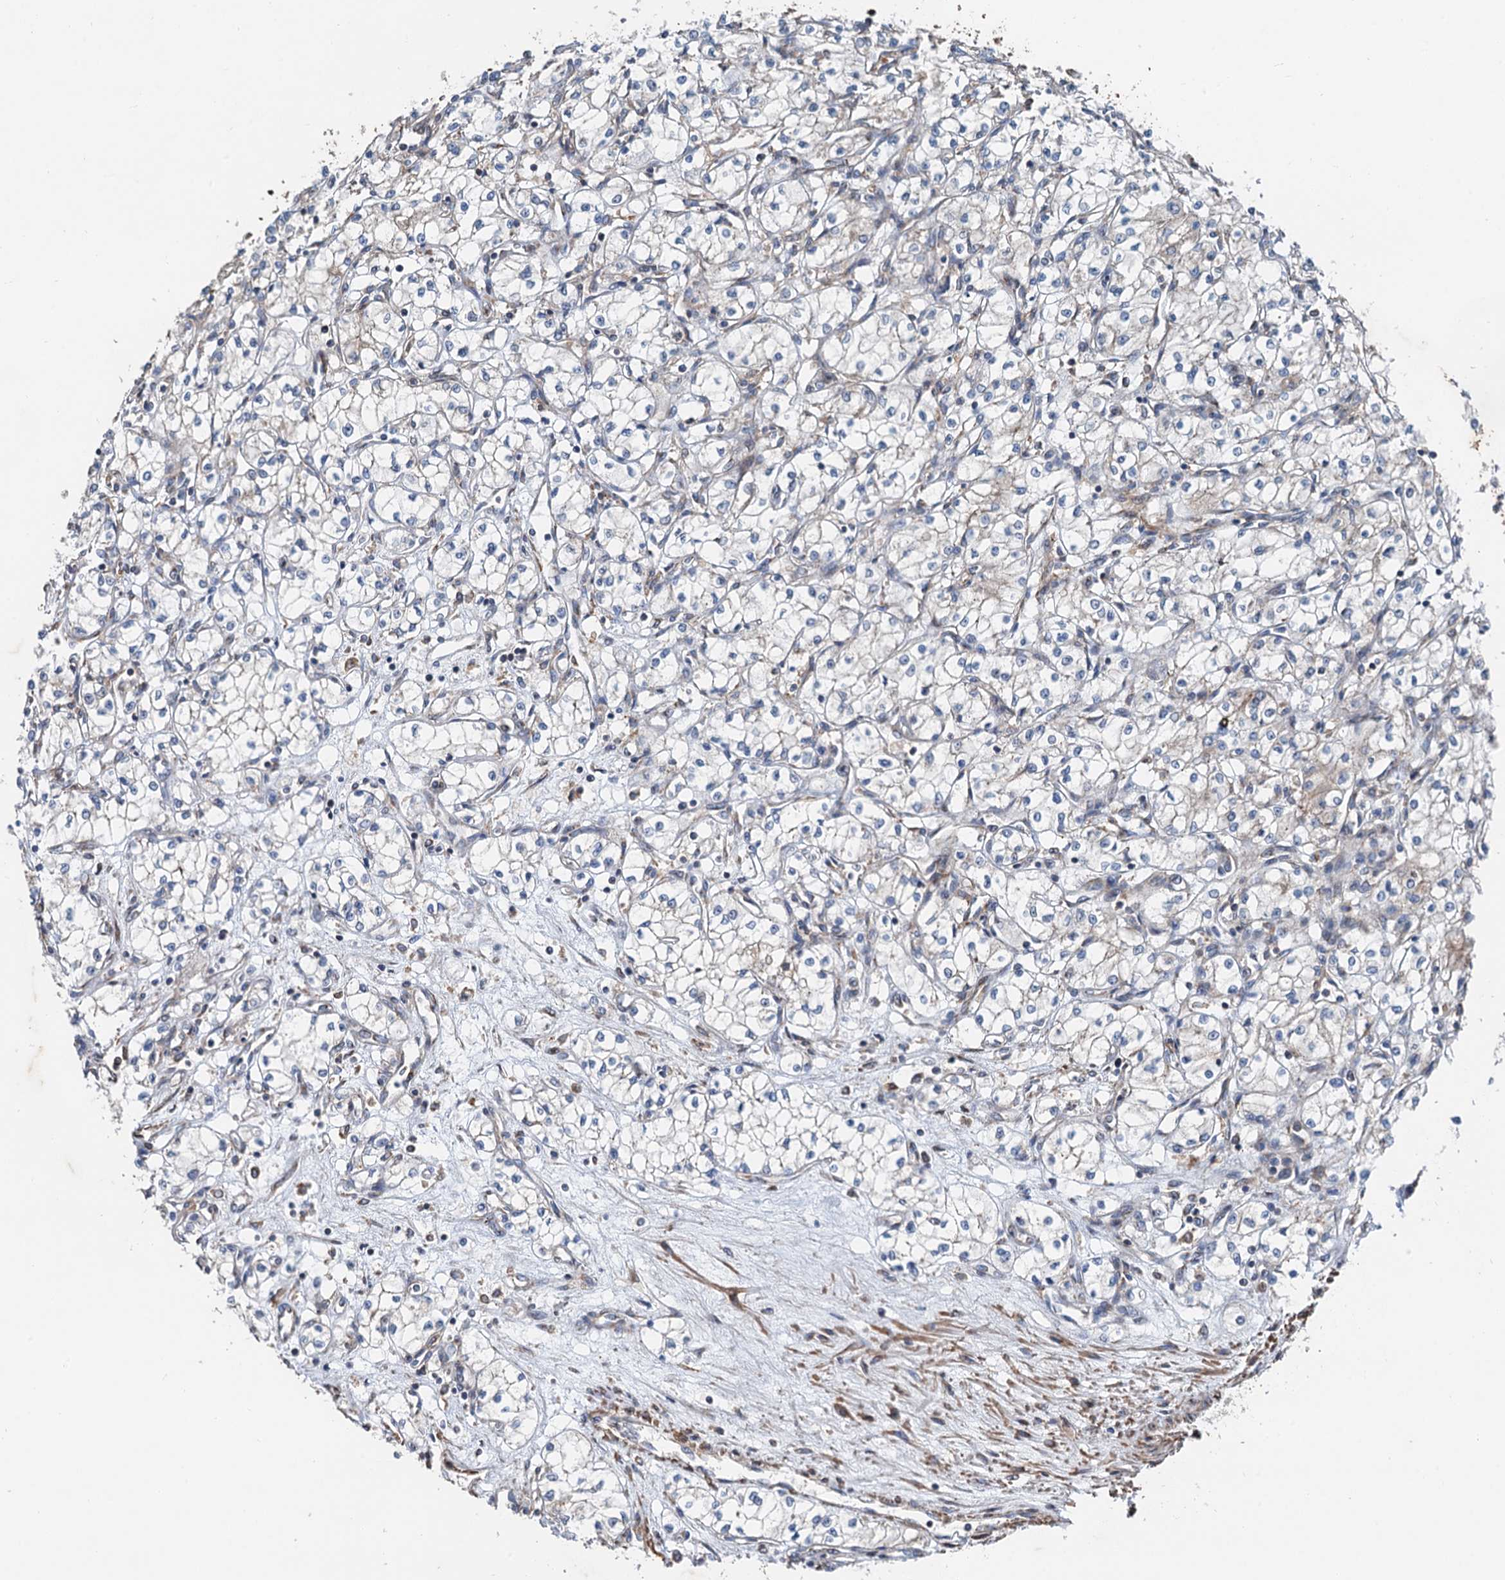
{"staining": {"intensity": "negative", "quantity": "none", "location": "none"}, "tissue": "renal cancer", "cell_type": "Tumor cells", "image_type": "cancer", "snomed": [{"axis": "morphology", "description": "Adenocarcinoma, NOS"}, {"axis": "topography", "description": "Kidney"}], "caption": "IHC histopathology image of human renal cancer (adenocarcinoma) stained for a protein (brown), which shows no staining in tumor cells. The staining was performed using DAB to visualize the protein expression in brown, while the nuclei were stained in blue with hematoxylin (Magnification: 20x).", "gene": "ANKRD26", "patient": {"sex": "male", "age": 59}}